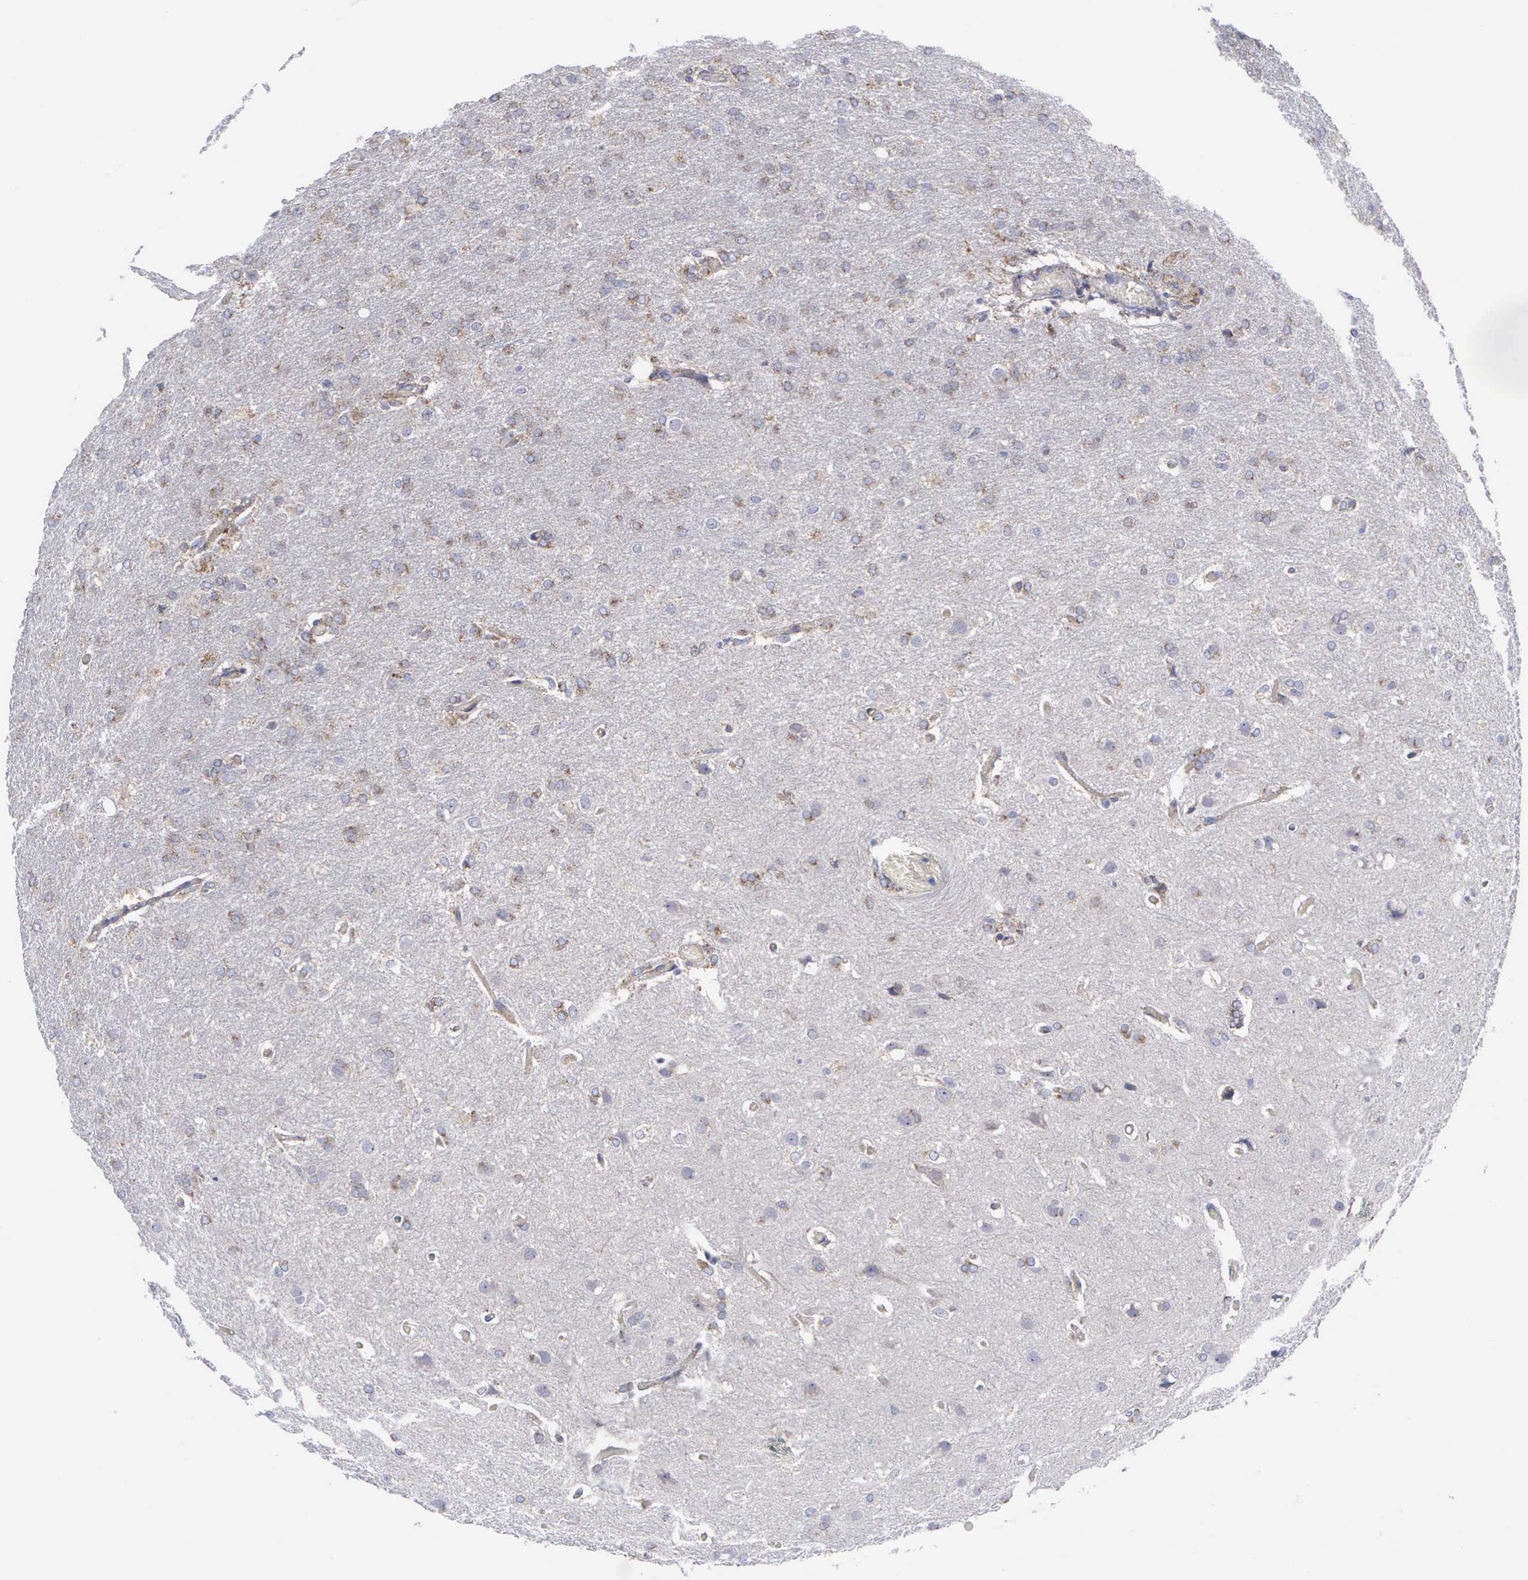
{"staining": {"intensity": "weak", "quantity": "25%-75%", "location": "cytoplasmic/membranous"}, "tissue": "glioma", "cell_type": "Tumor cells", "image_type": "cancer", "snomed": [{"axis": "morphology", "description": "Glioma, malignant, High grade"}, {"axis": "topography", "description": "Brain"}], "caption": "Glioma stained with a brown dye shows weak cytoplasmic/membranous positive expression in about 25%-75% of tumor cells.", "gene": "APOOL", "patient": {"sex": "male", "age": 68}}